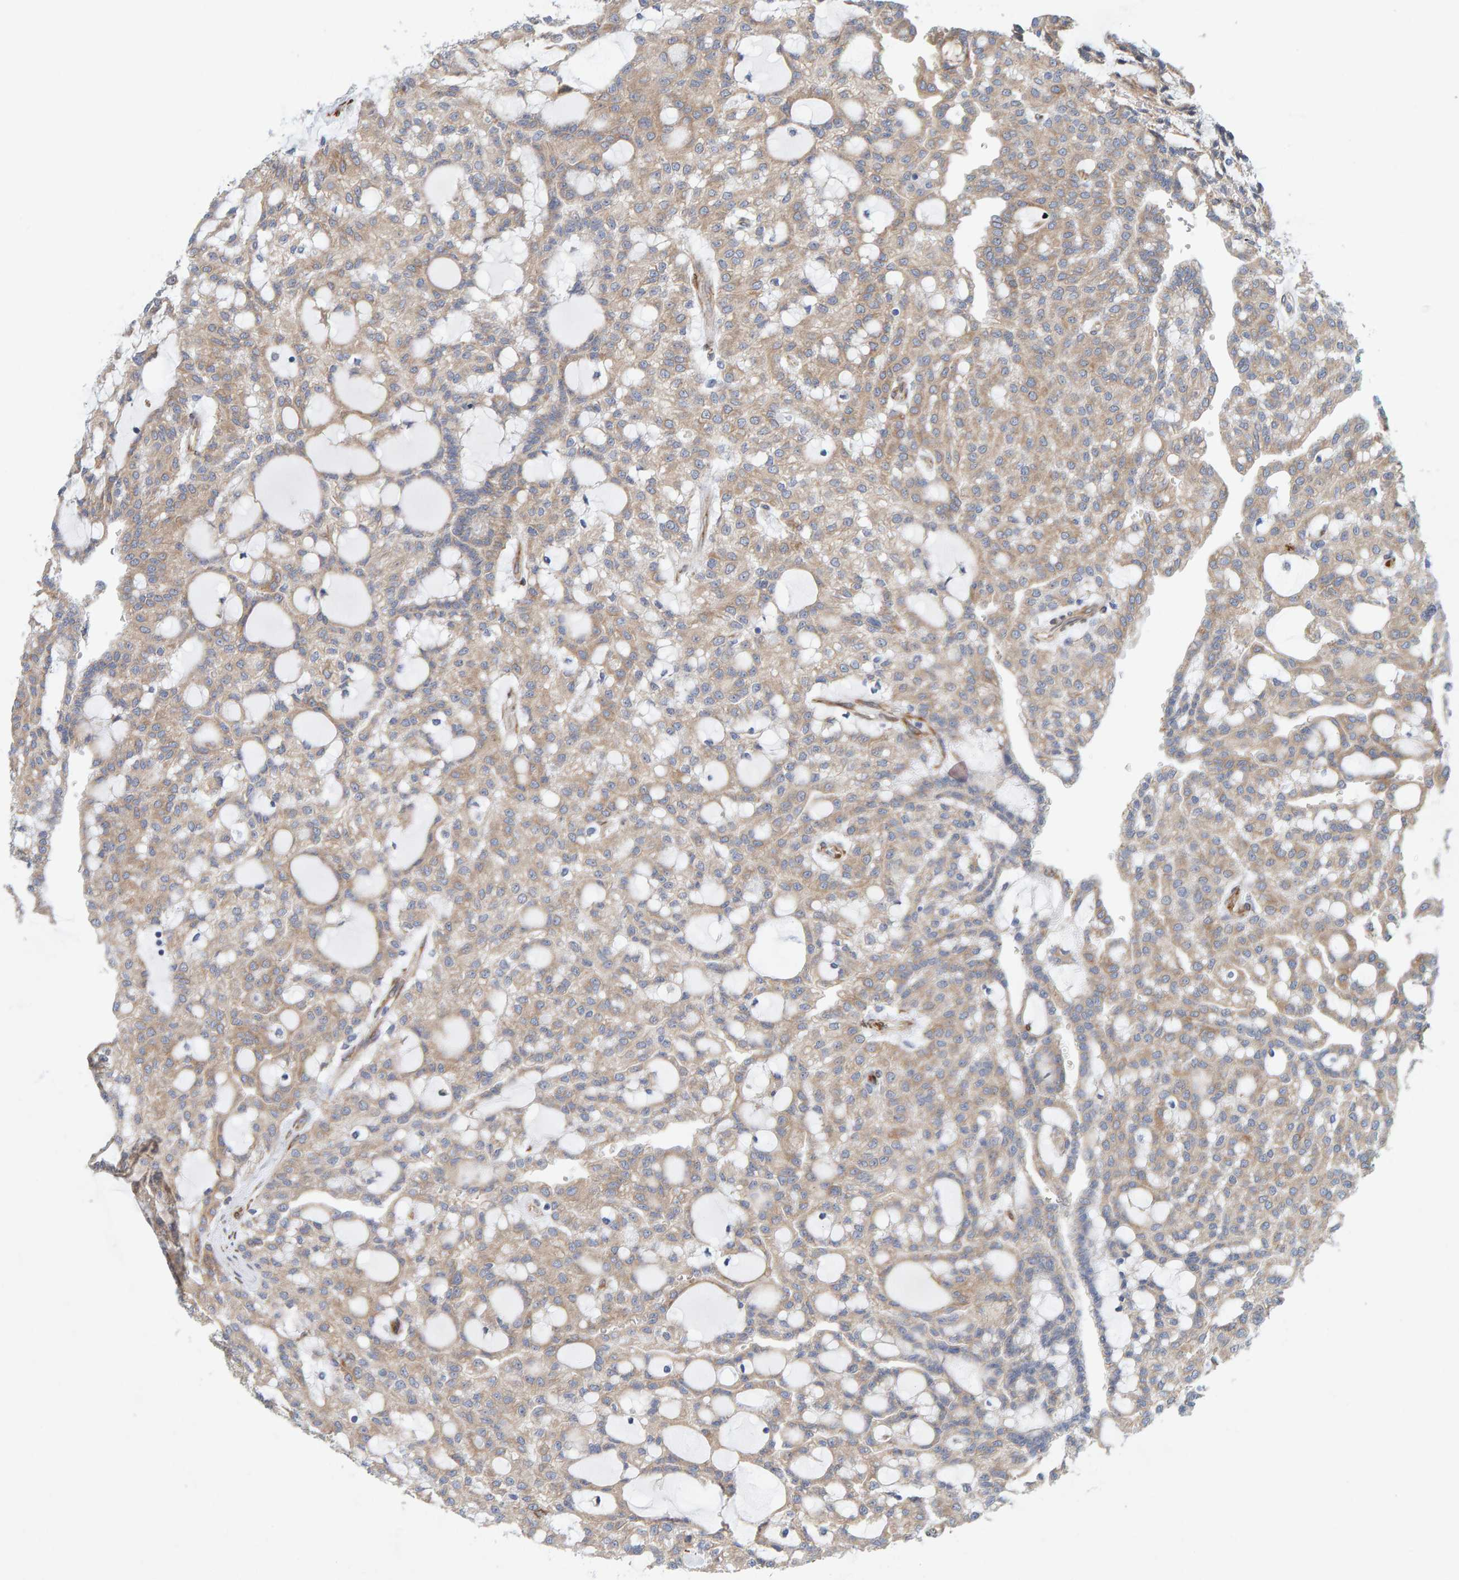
{"staining": {"intensity": "weak", "quantity": ">75%", "location": "cytoplasmic/membranous"}, "tissue": "renal cancer", "cell_type": "Tumor cells", "image_type": "cancer", "snomed": [{"axis": "morphology", "description": "Adenocarcinoma, NOS"}, {"axis": "topography", "description": "Kidney"}], "caption": "Immunohistochemical staining of human adenocarcinoma (renal) exhibits weak cytoplasmic/membranous protein expression in approximately >75% of tumor cells. The protein of interest is shown in brown color, while the nuclei are stained blue.", "gene": "MMP16", "patient": {"sex": "male", "age": 63}}